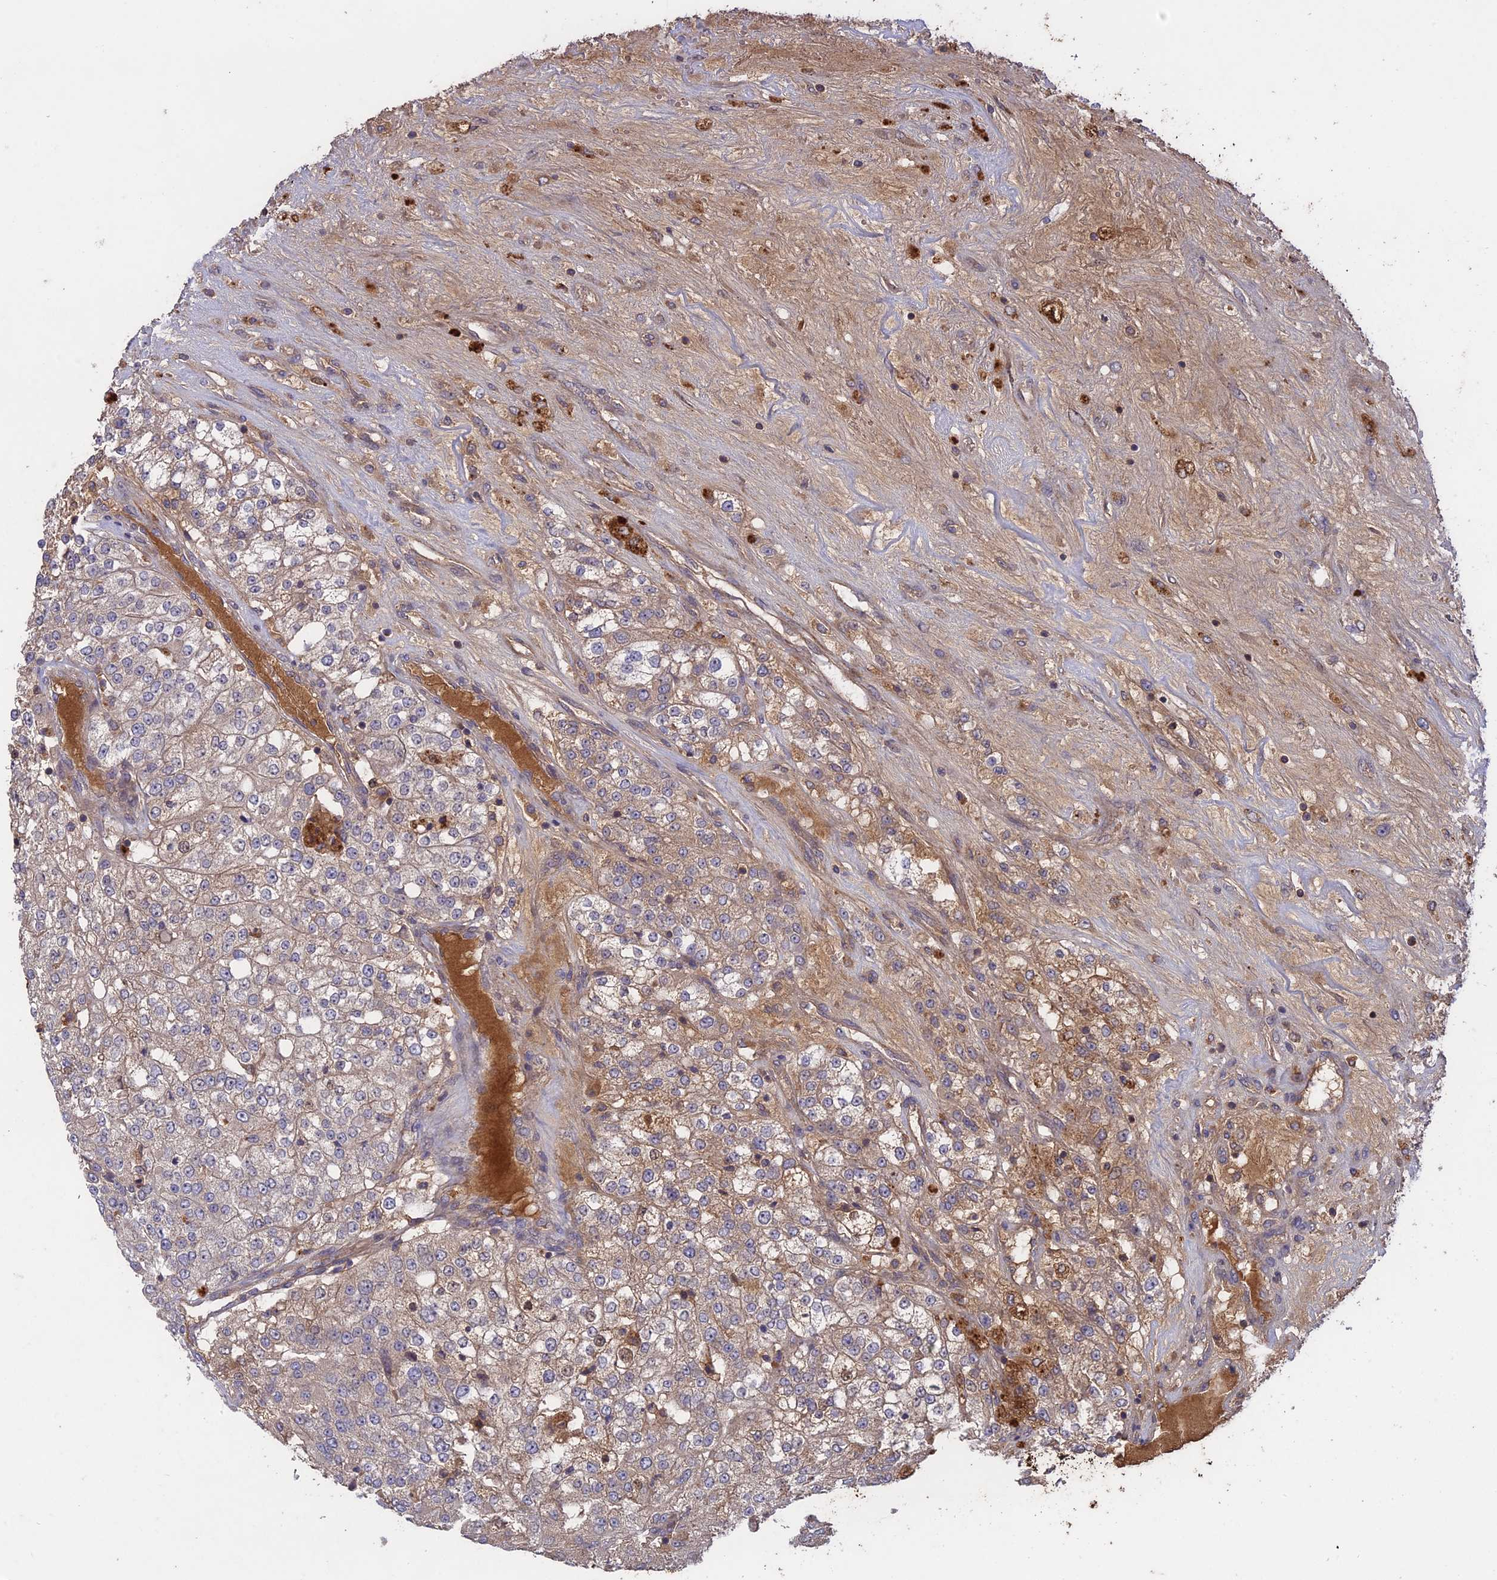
{"staining": {"intensity": "moderate", "quantity": "<25%", "location": "cytoplasmic/membranous"}, "tissue": "renal cancer", "cell_type": "Tumor cells", "image_type": "cancer", "snomed": [{"axis": "morphology", "description": "Adenocarcinoma, NOS"}, {"axis": "topography", "description": "Kidney"}], "caption": "Adenocarcinoma (renal) stained with a protein marker exhibits moderate staining in tumor cells.", "gene": "ADO", "patient": {"sex": "female", "age": 63}}